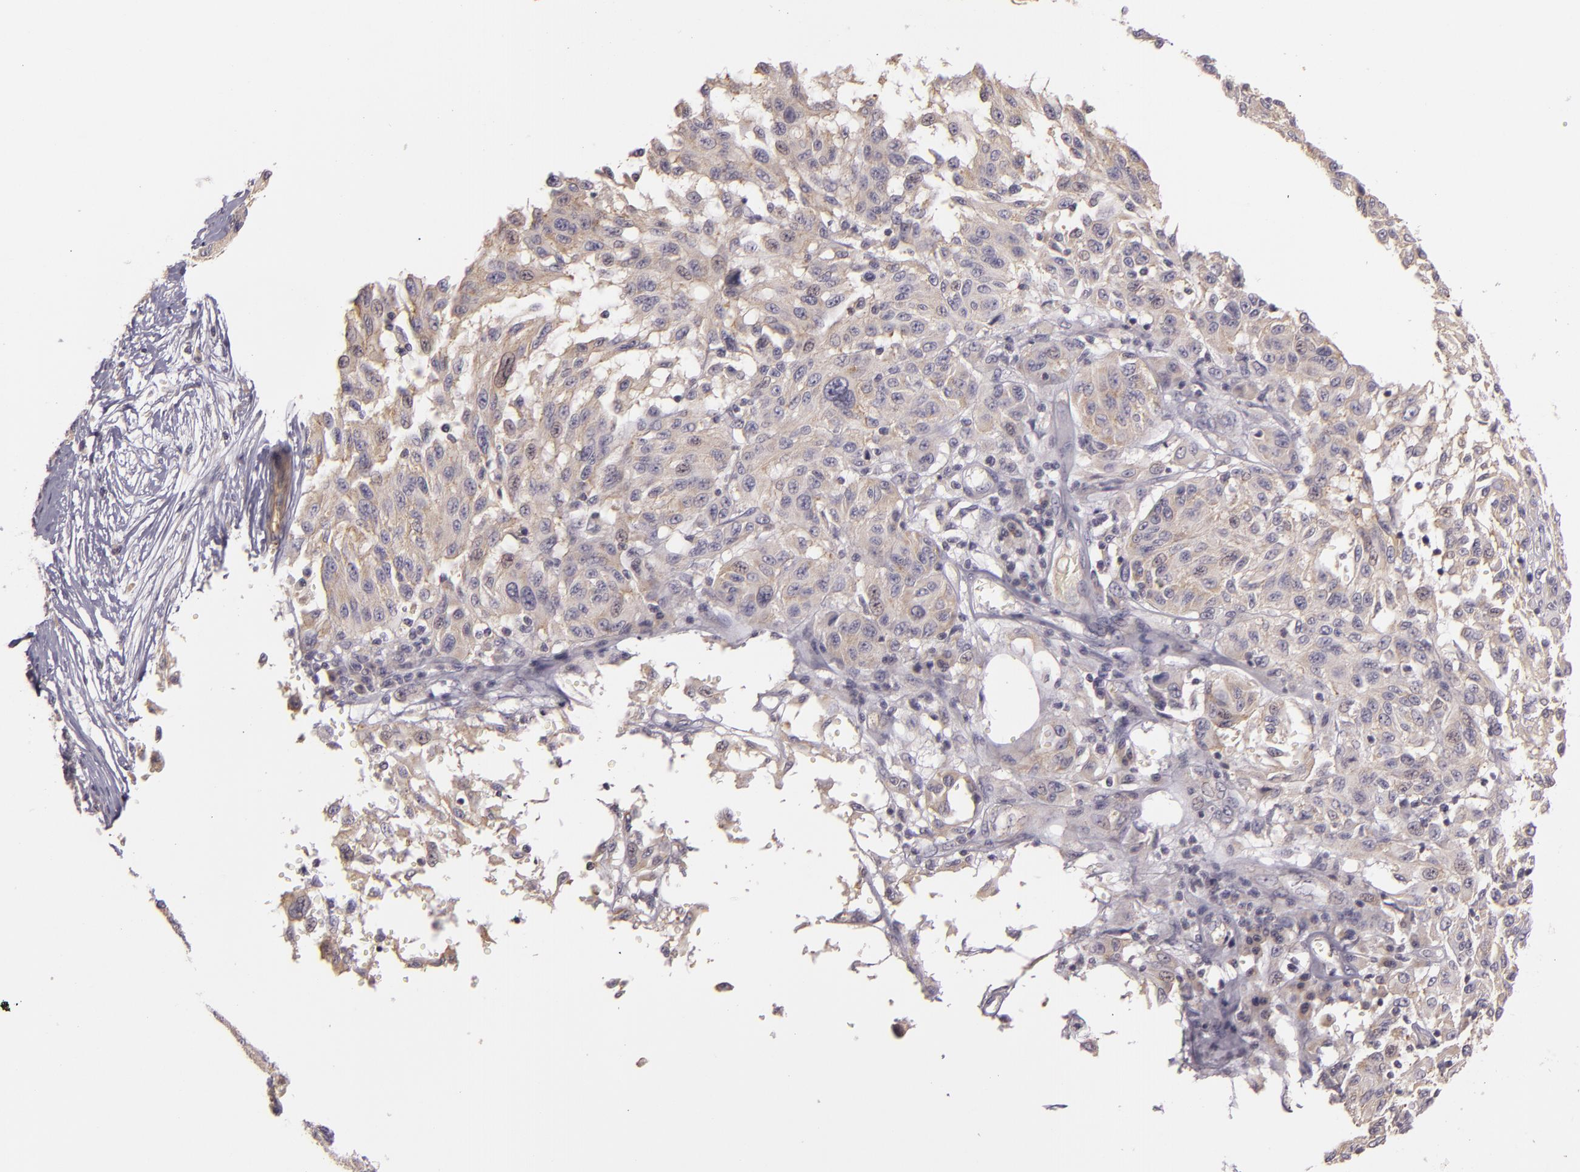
{"staining": {"intensity": "weak", "quantity": "25%-75%", "location": "cytoplasmic/membranous"}, "tissue": "melanoma", "cell_type": "Tumor cells", "image_type": "cancer", "snomed": [{"axis": "morphology", "description": "Malignant melanoma, NOS"}, {"axis": "topography", "description": "Skin"}], "caption": "IHC staining of malignant melanoma, which shows low levels of weak cytoplasmic/membranous staining in about 25%-75% of tumor cells indicating weak cytoplasmic/membranous protein expression. The staining was performed using DAB (brown) for protein detection and nuclei were counterstained in hematoxylin (blue).", "gene": "RALGAPA1", "patient": {"sex": "female", "age": 77}}